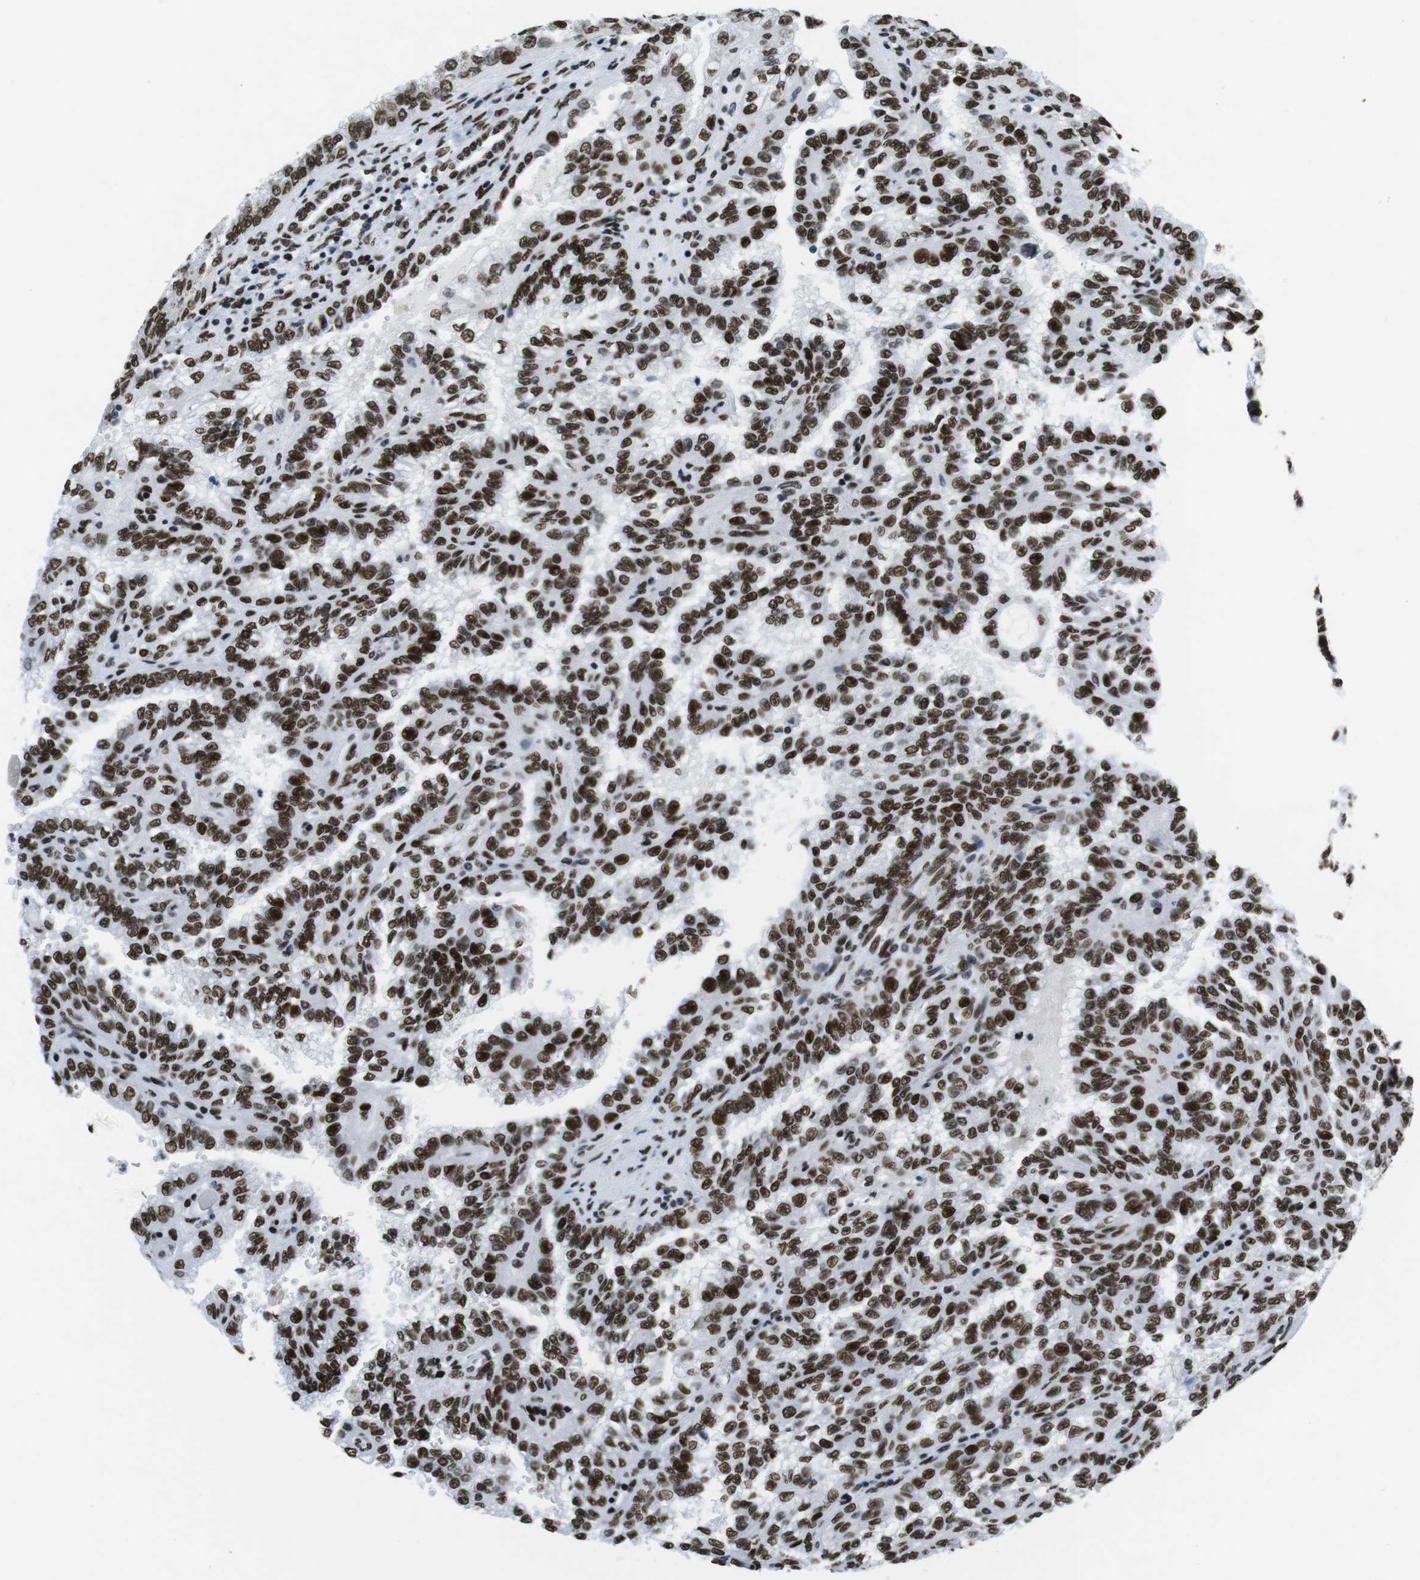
{"staining": {"intensity": "strong", "quantity": ">75%", "location": "nuclear"}, "tissue": "renal cancer", "cell_type": "Tumor cells", "image_type": "cancer", "snomed": [{"axis": "morphology", "description": "Inflammation, NOS"}, {"axis": "morphology", "description": "Adenocarcinoma, NOS"}, {"axis": "topography", "description": "Kidney"}], "caption": "A high amount of strong nuclear expression is present in about >75% of tumor cells in adenocarcinoma (renal) tissue.", "gene": "CITED2", "patient": {"sex": "male", "age": 68}}